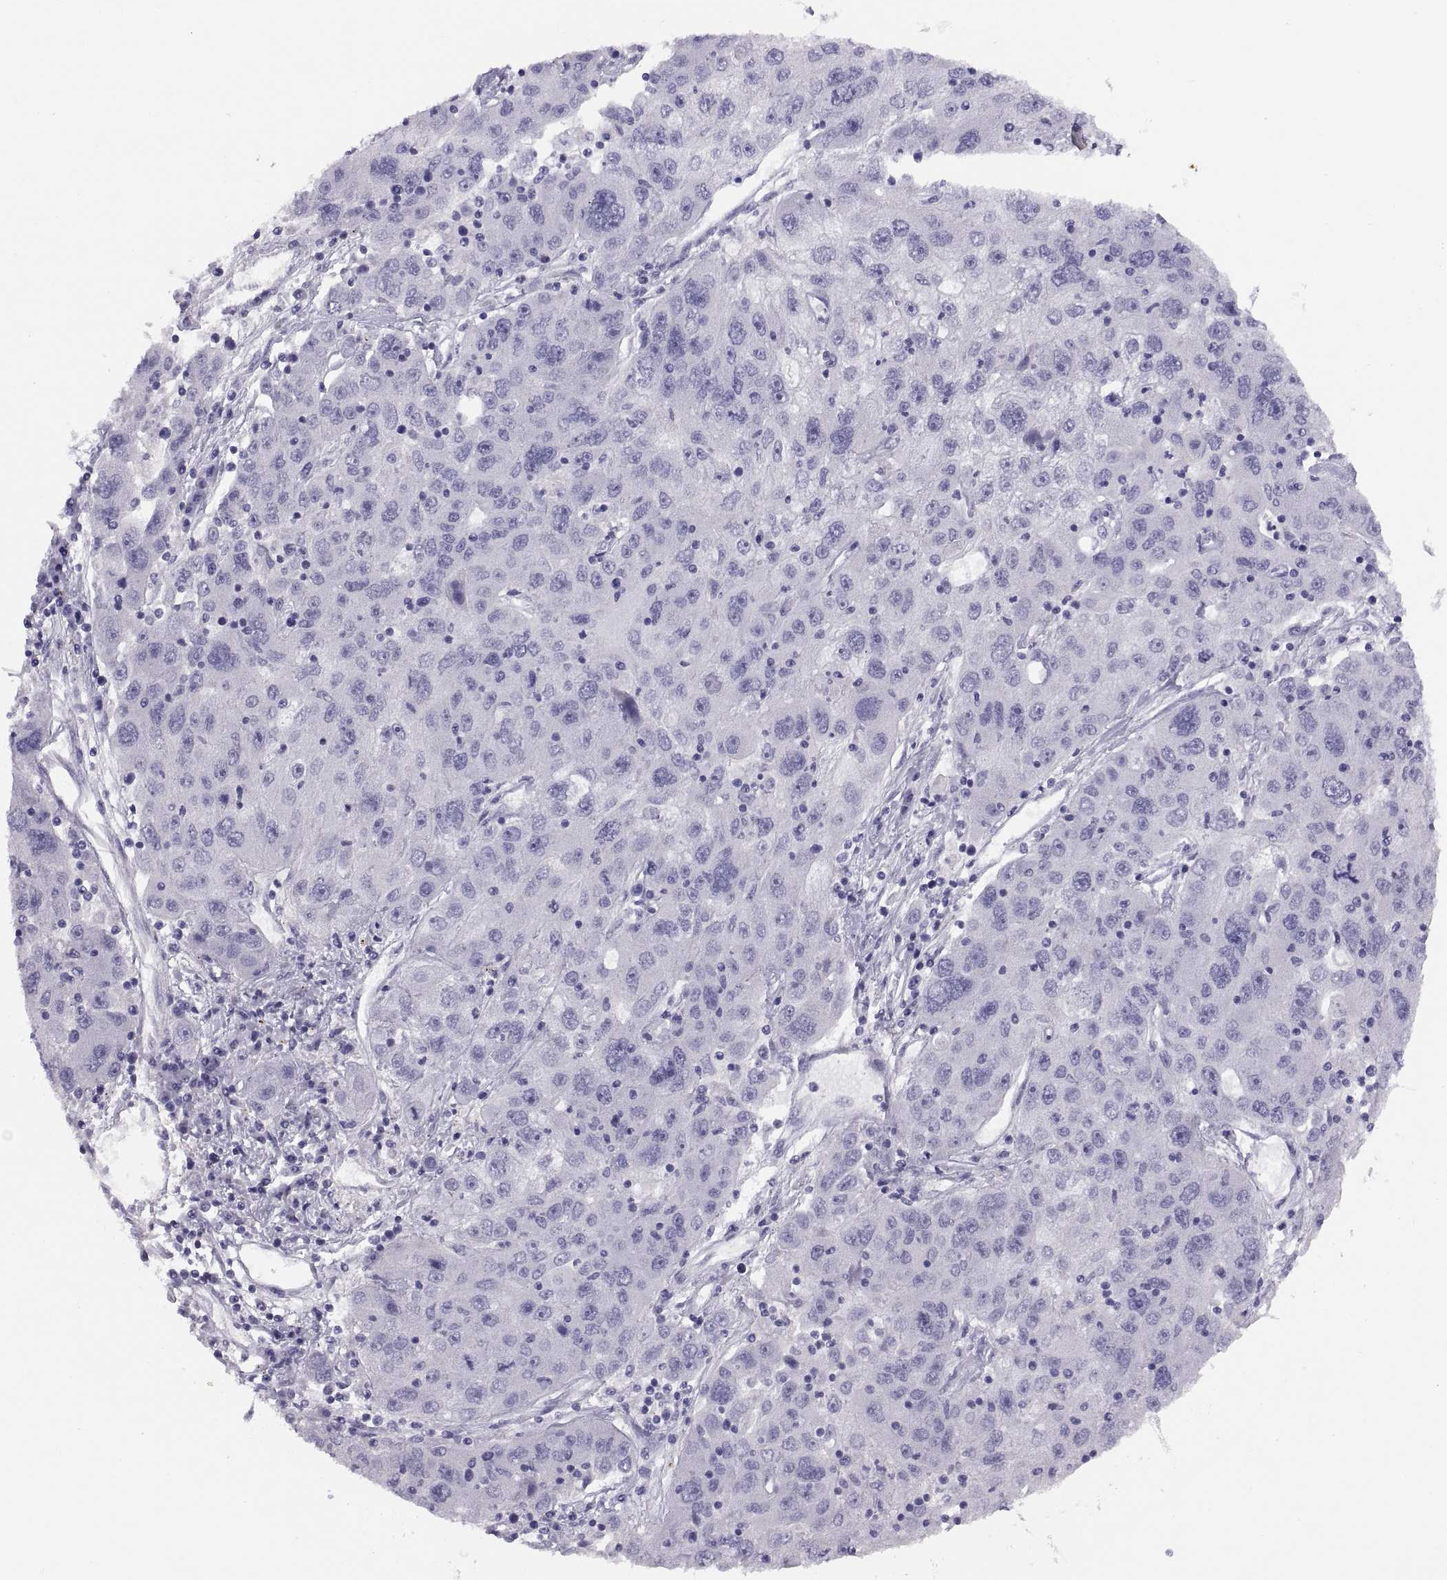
{"staining": {"intensity": "negative", "quantity": "none", "location": "none"}, "tissue": "stomach cancer", "cell_type": "Tumor cells", "image_type": "cancer", "snomed": [{"axis": "morphology", "description": "Adenocarcinoma, NOS"}, {"axis": "topography", "description": "Stomach"}], "caption": "Immunohistochemistry (IHC) image of neoplastic tissue: human stomach cancer stained with DAB displays no significant protein positivity in tumor cells. The staining was performed using DAB (3,3'-diaminobenzidine) to visualize the protein expression in brown, while the nuclei were stained in blue with hematoxylin (Magnification: 20x).", "gene": "STRC", "patient": {"sex": "male", "age": 56}}